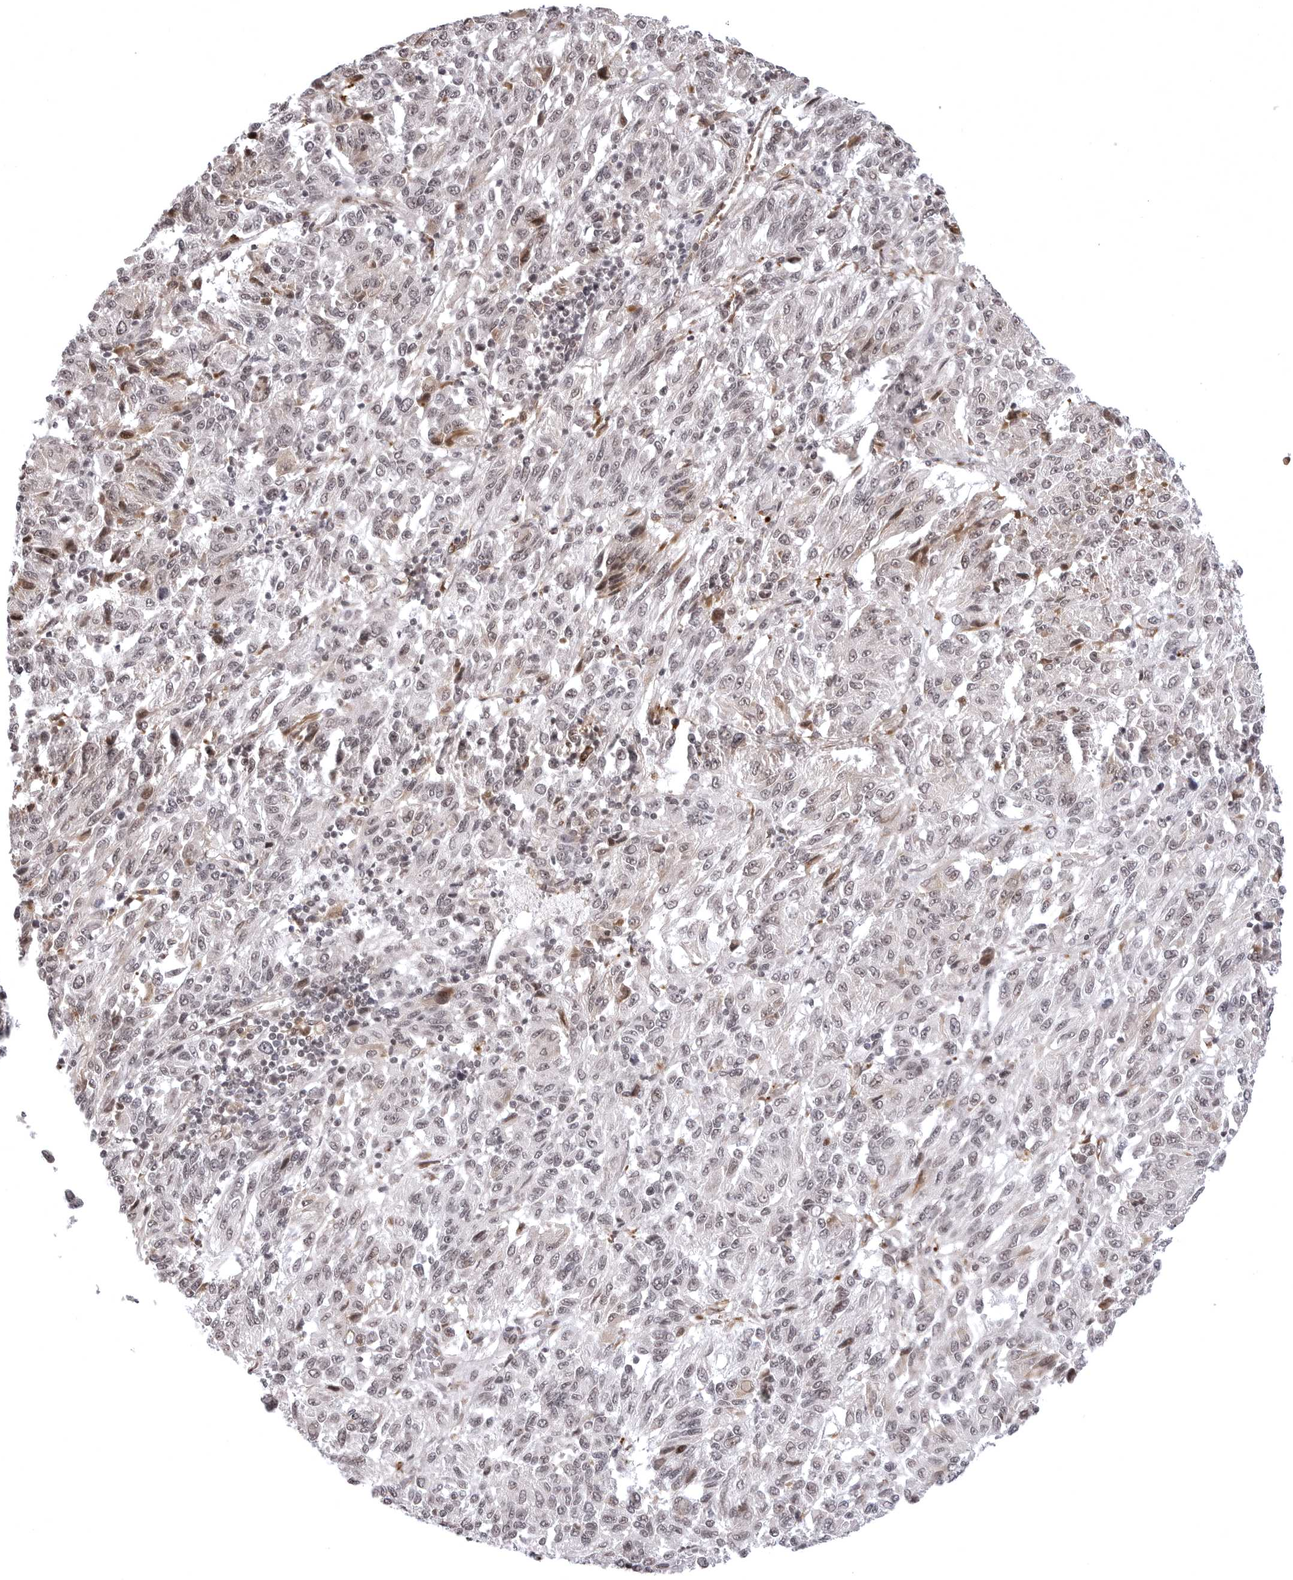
{"staining": {"intensity": "weak", "quantity": "25%-75%", "location": "nuclear"}, "tissue": "melanoma", "cell_type": "Tumor cells", "image_type": "cancer", "snomed": [{"axis": "morphology", "description": "Malignant melanoma, Metastatic site"}, {"axis": "topography", "description": "Lung"}], "caption": "Melanoma was stained to show a protein in brown. There is low levels of weak nuclear staining in about 25%-75% of tumor cells.", "gene": "PHF3", "patient": {"sex": "male", "age": 64}}